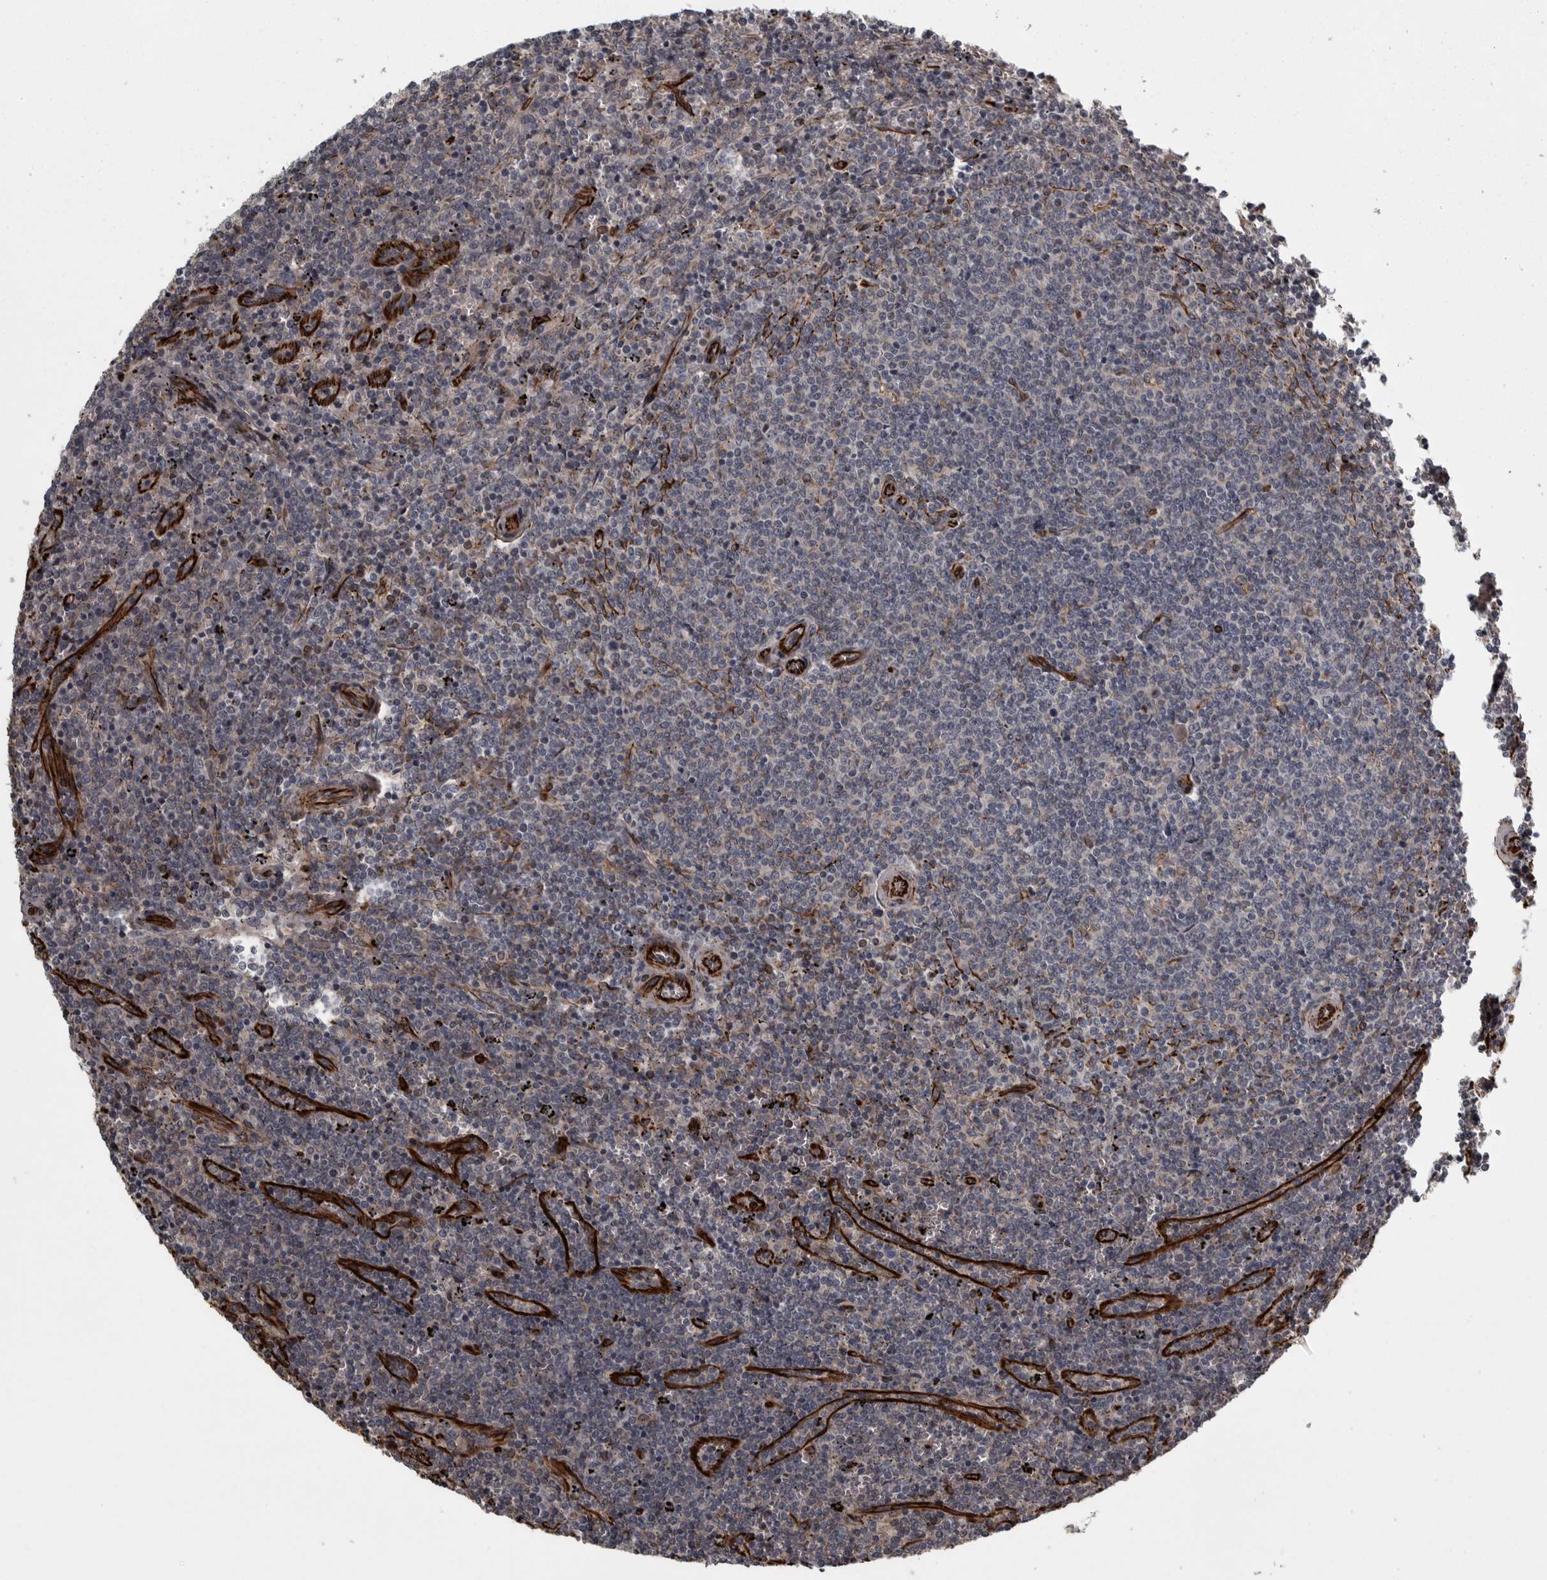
{"staining": {"intensity": "negative", "quantity": "none", "location": "none"}, "tissue": "lymphoma", "cell_type": "Tumor cells", "image_type": "cancer", "snomed": [{"axis": "morphology", "description": "Malignant lymphoma, non-Hodgkin's type, Low grade"}, {"axis": "topography", "description": "Spleen"}], "caption": "Photomicrograph shows no protein expression in tumor cells of low-grade malignant lymphoma, non-Hodgkin's type tissue.", "gene": "FAAP100", "patient": {"sex": "female", "age": 50}}